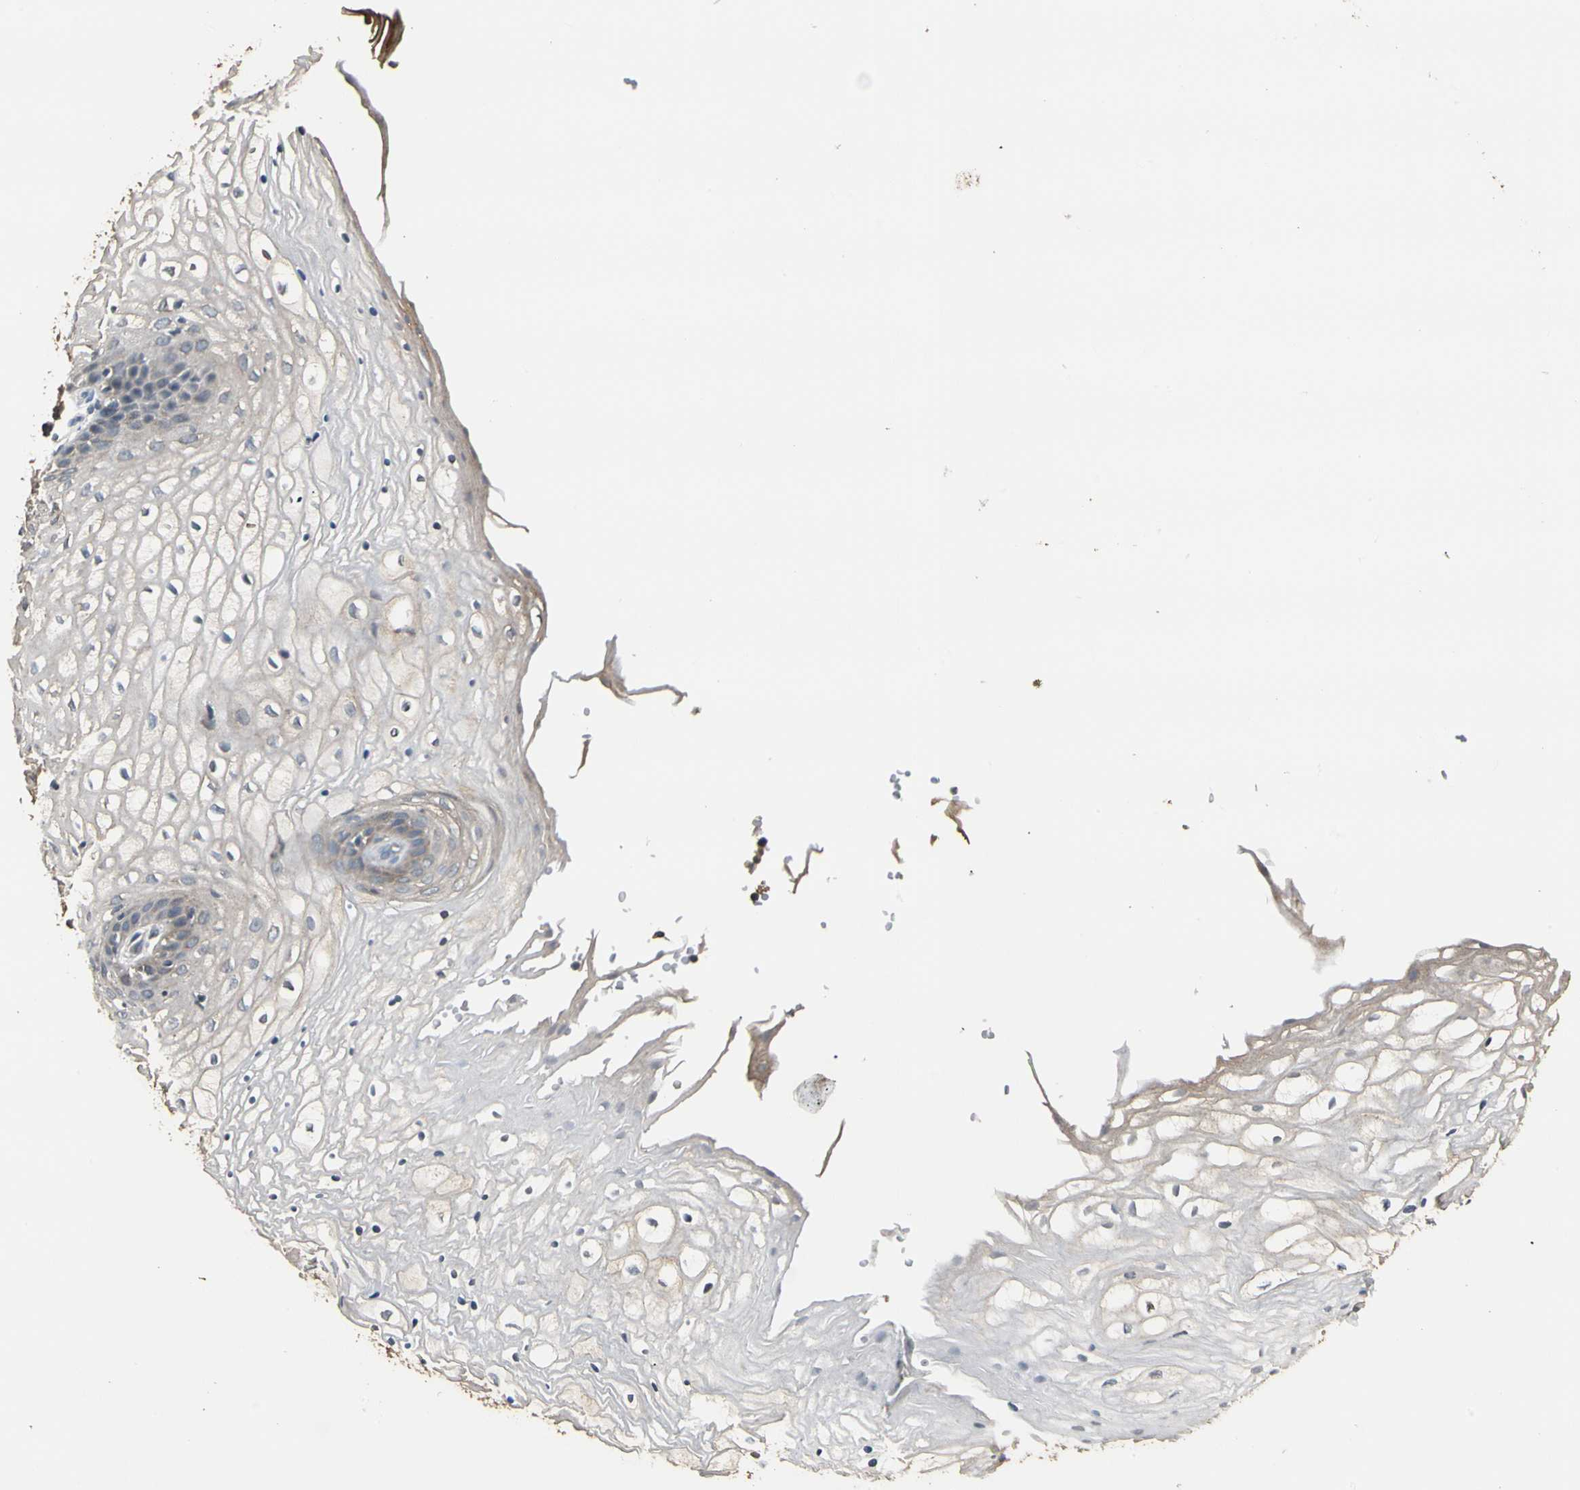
{"staining": {"intensity": "weak", "quantity": "<25%", "location": "cytoplasmic/membranous"}, "tissue": "vagina", "cell_type": "Squamous epithelial cells", "image_type": "normal", "snomed": [{"axis": "morphology", "description": "Normal tissue, NOS"}, {"axis": "topography", "description": "Vagina"}], "caption": "Squamous epithelial cells show no significant expression in benign vagina.", "gene": "MAP3K7", "patient": {"sex": "female", "age": 34}}